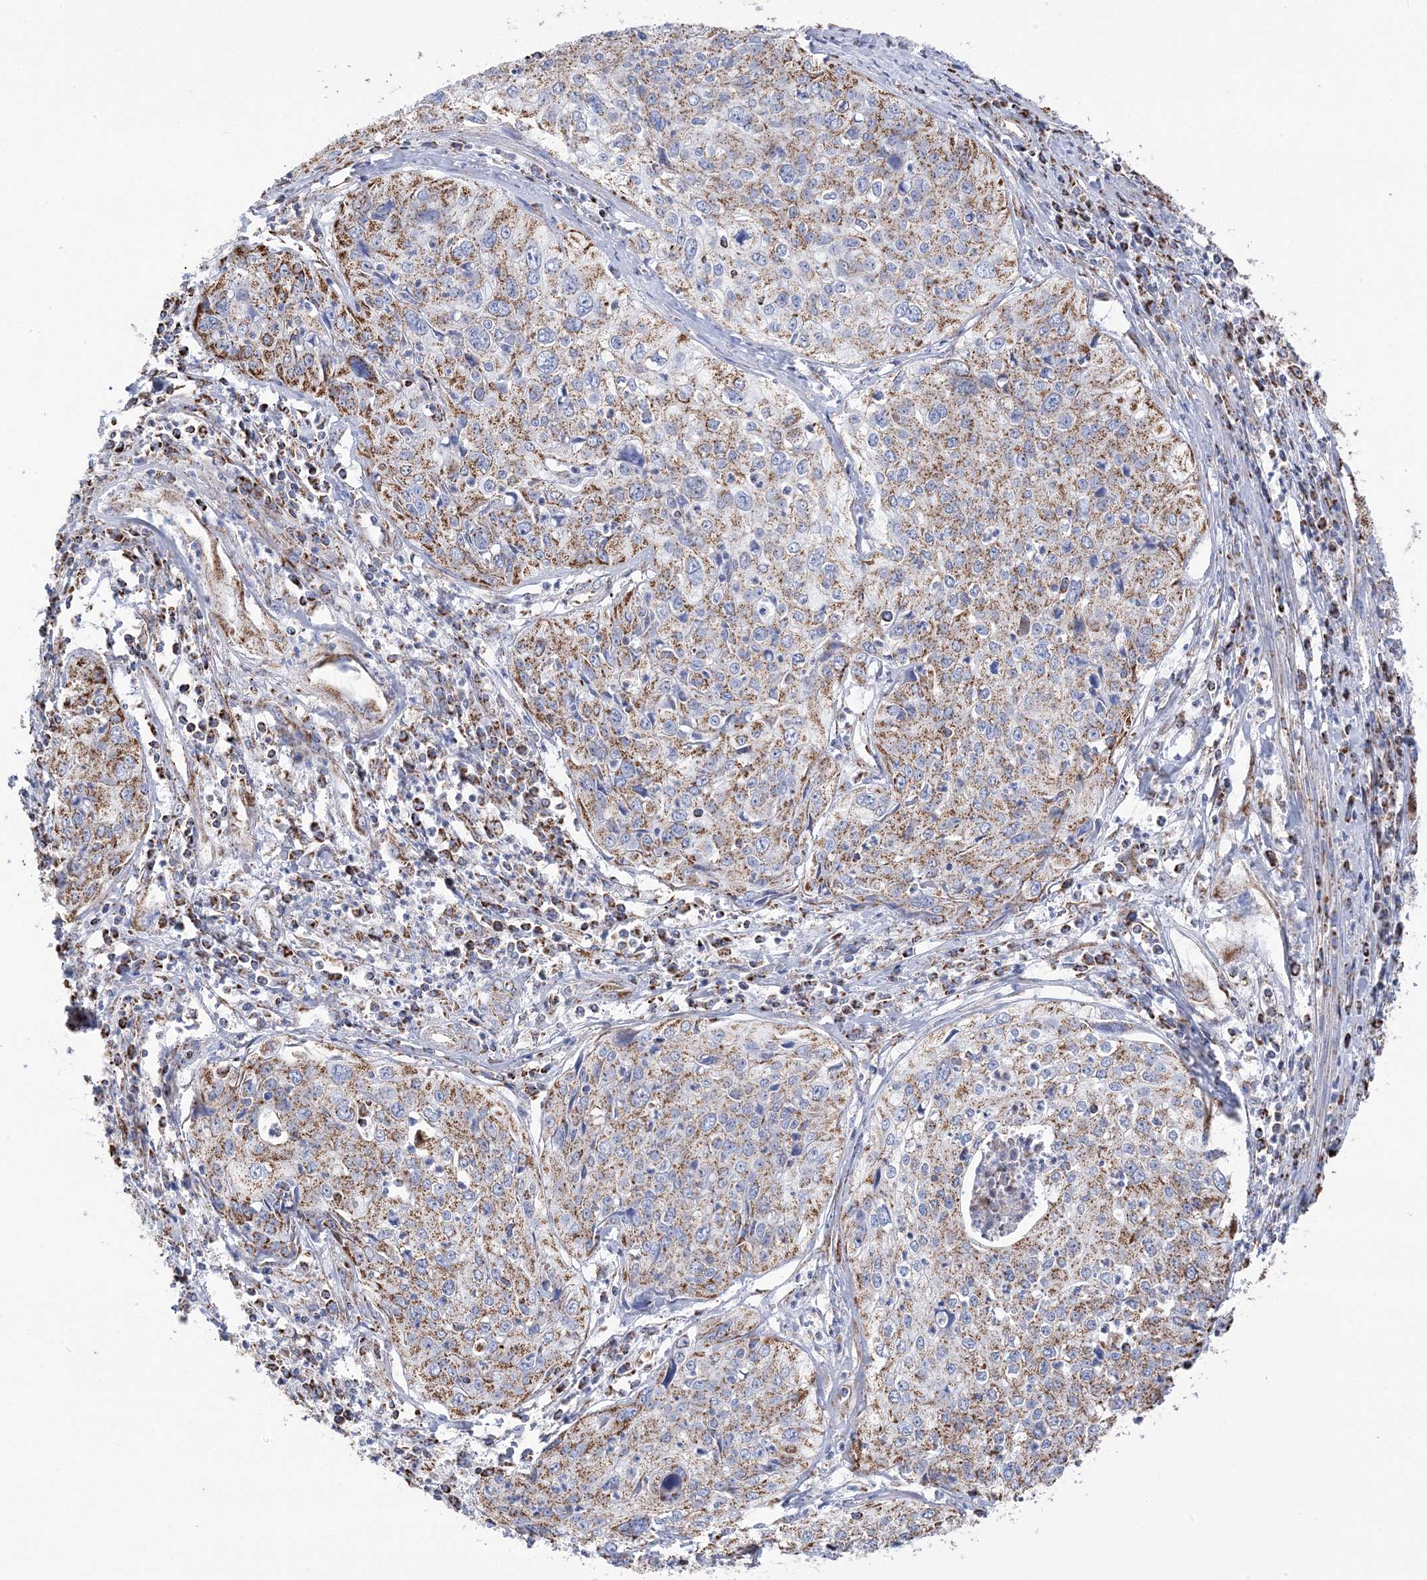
{"staining": {"intensity": "moderate", "quantity": "25%-75%", "location": "cytoplasmic/membranous"}, "tissue": "cervical cancer", "cell_type": "Tumor cells", "image_type": "cancer", "snomed": [{"axis": "morphology", "description": "Squamous cell carcinoma, NOS"}, {"axis": "topography", "description": "Cervix"}], "caption": "Human cervical cancer stained for a protein (brown) reveals moderate cytoplasmic/membranous positive positivity in about 25%-75% of tumor cells.", "gene": "GTPBP8", "patient": {"sex": "female", "age": 31}}